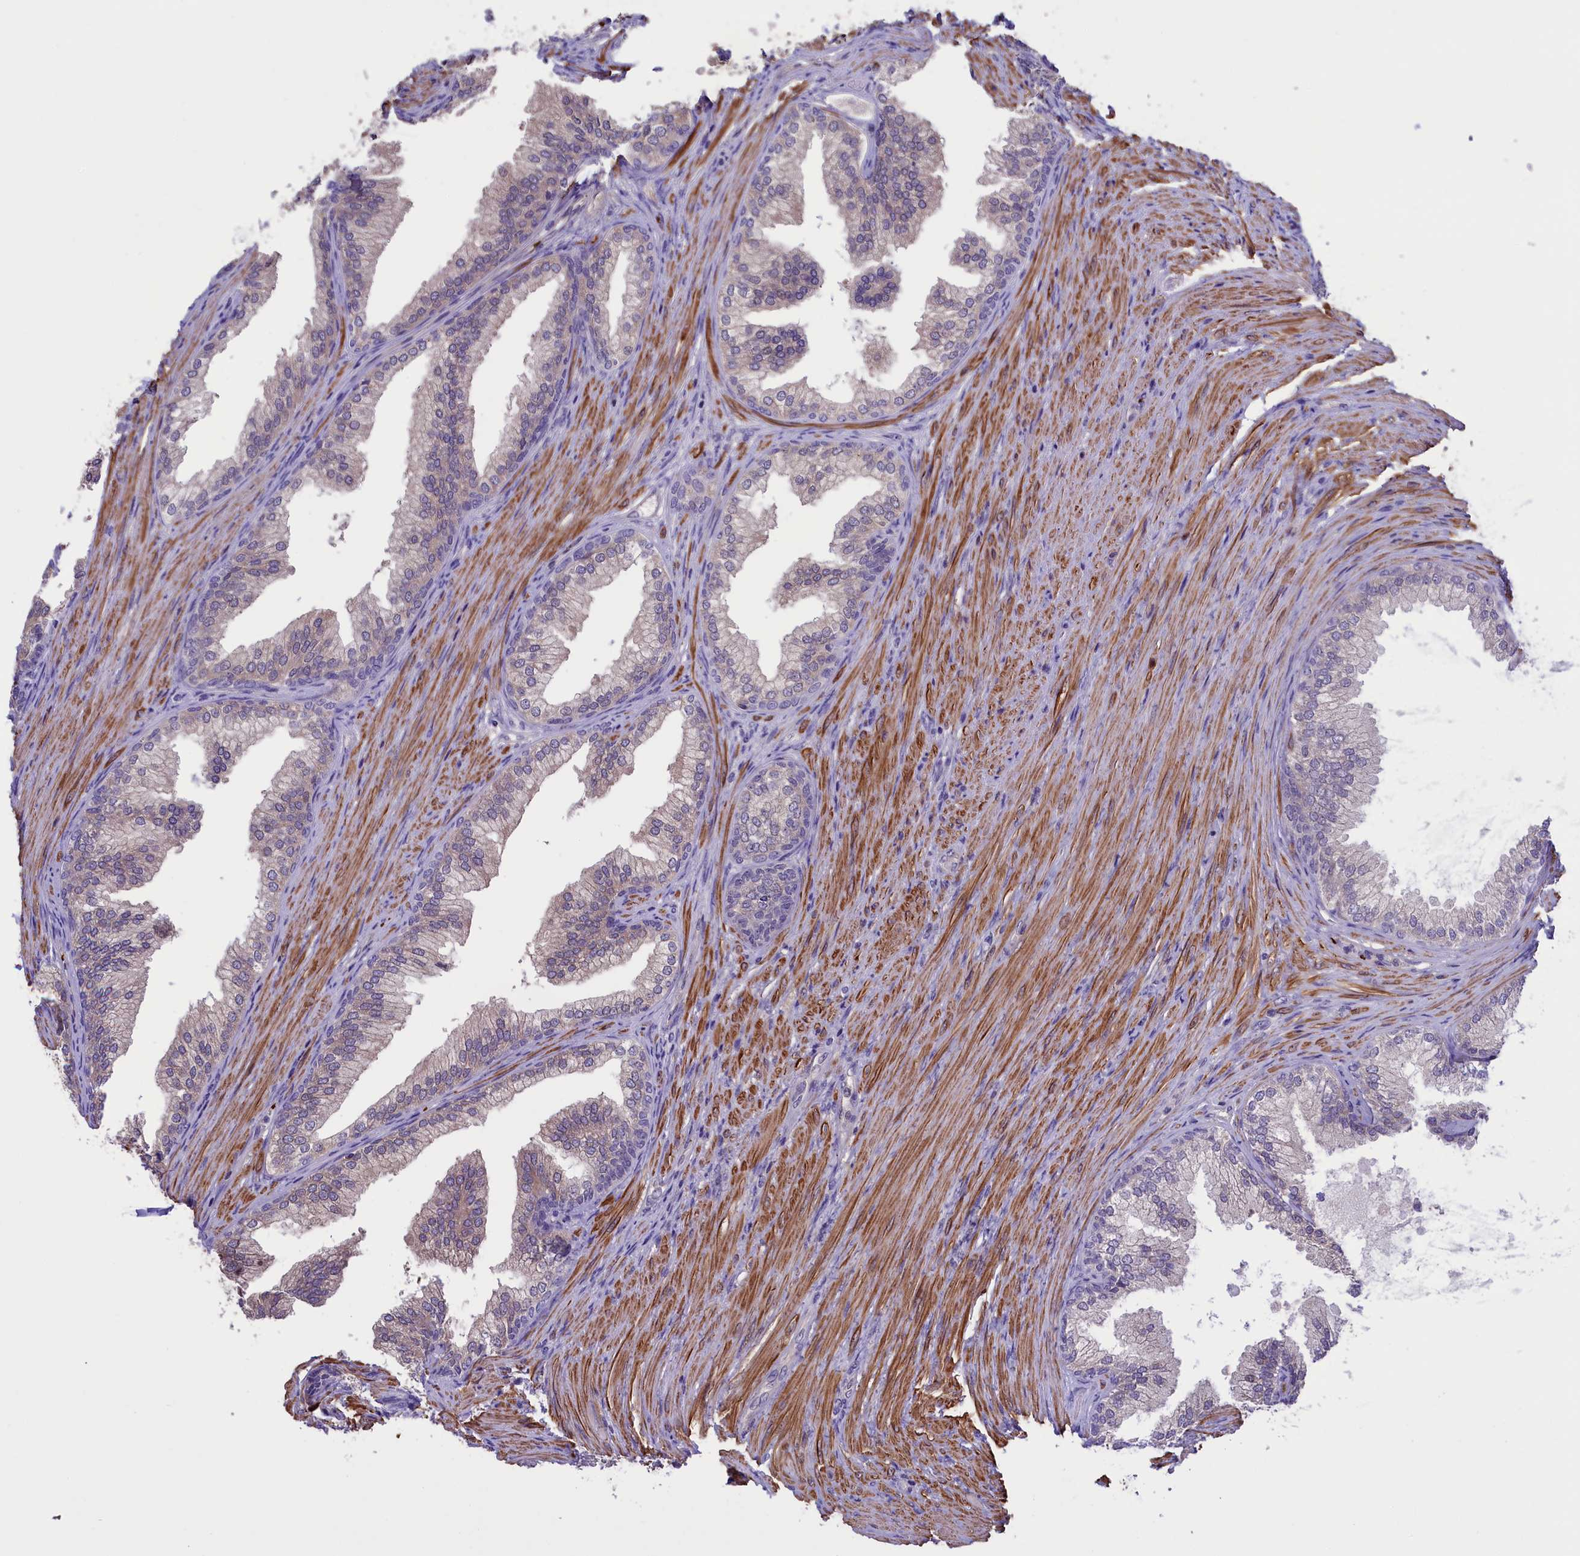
{"staining": {"intensity": "negative", "quantity": "none", "location": "none"}, "tissue": "prostate", "cell_type": "Glandular cells", "image_type": "normal", "snomed": [{"axis": "morphology", "description": "Normal tissue, NOS"}, {"axis": "topography", "description": "Prostate"}], "caption": "A photomicrograph of prostate stained for a protein reveals no brown staining in glandular cells.", "gene": "HEATR3", "patient": {"sex": "male", "age": 76}}